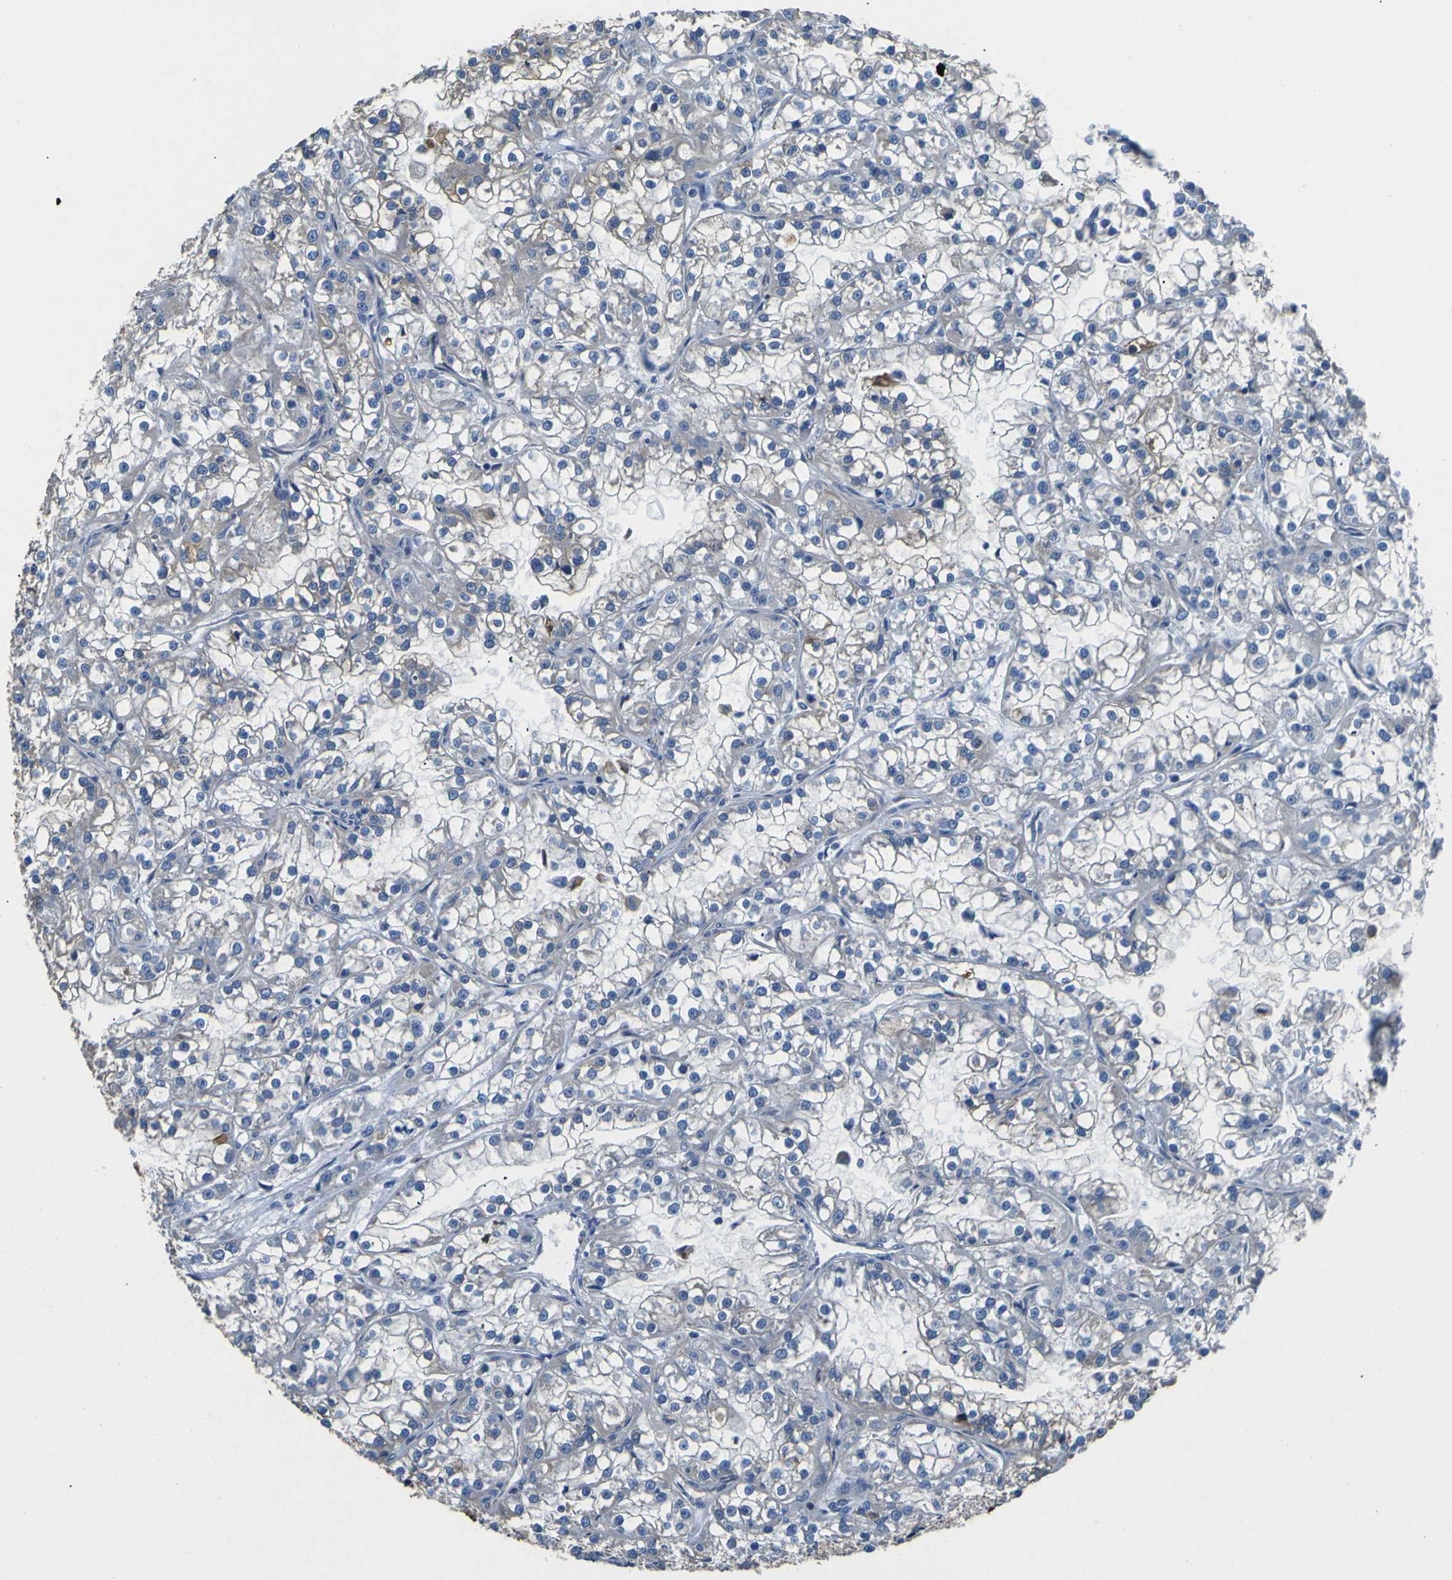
{"staining": {"intensity": "negative", "quantity": "none", "location": "none"}, "tissue": "renal cancer", "cell_type": "Tumor cells", "image_type": "cancer", "snomed": [{"axis": "morphology", "description": "Adenocarcinoma, NOS"}, {"axis": "topography", "description": "Kidney"}], "caption": "Immunohistochemical staining of adenocarcinoma (renal) displays no significant staining in tumor cells.", "gene": "TUBB", "patient": {"sex": "female", "age": 52}}